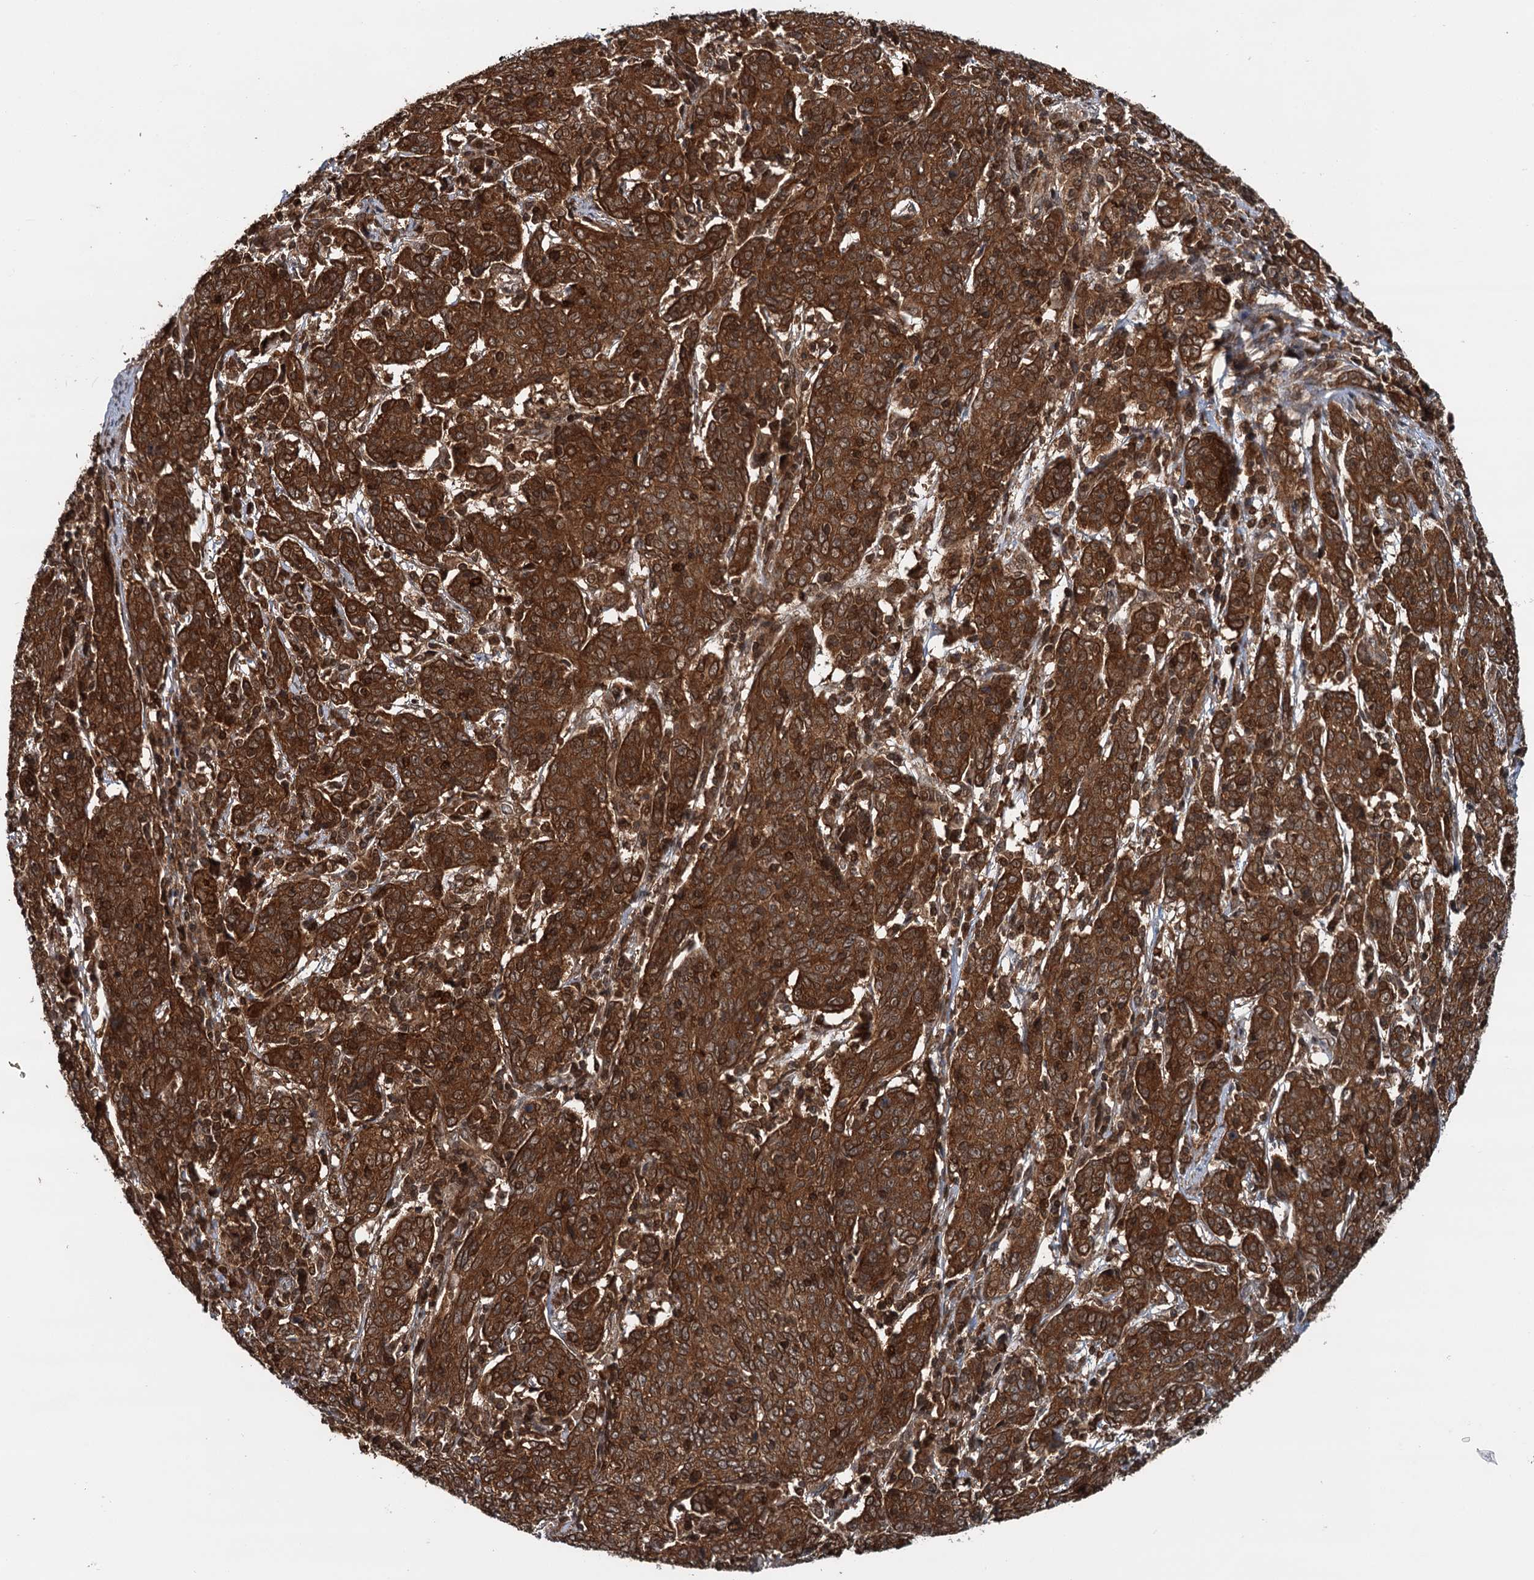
{"staining": {"intensity": "strong", "quantity": ">75%", "location": "cytoplasmic/membranous"}, "tissue": "cervical cancer", "cell_type": "Tumor cells", "image_type": "cancer", "snomed": [{"axis": "morphology", "description": "Squamous cell carcinoma, NOS"}, {"axis": "topography", "description": "Cervix"}], "caption": "The micrograph displays immunohistochemical staining of squamous cell carcinoma (cervical). There is strong cytoplasmic/membranous staining is identified in approximately >75% of tumor cells.", "gene": "STUB1", "patient": {"sex": "female", "age": 67}}